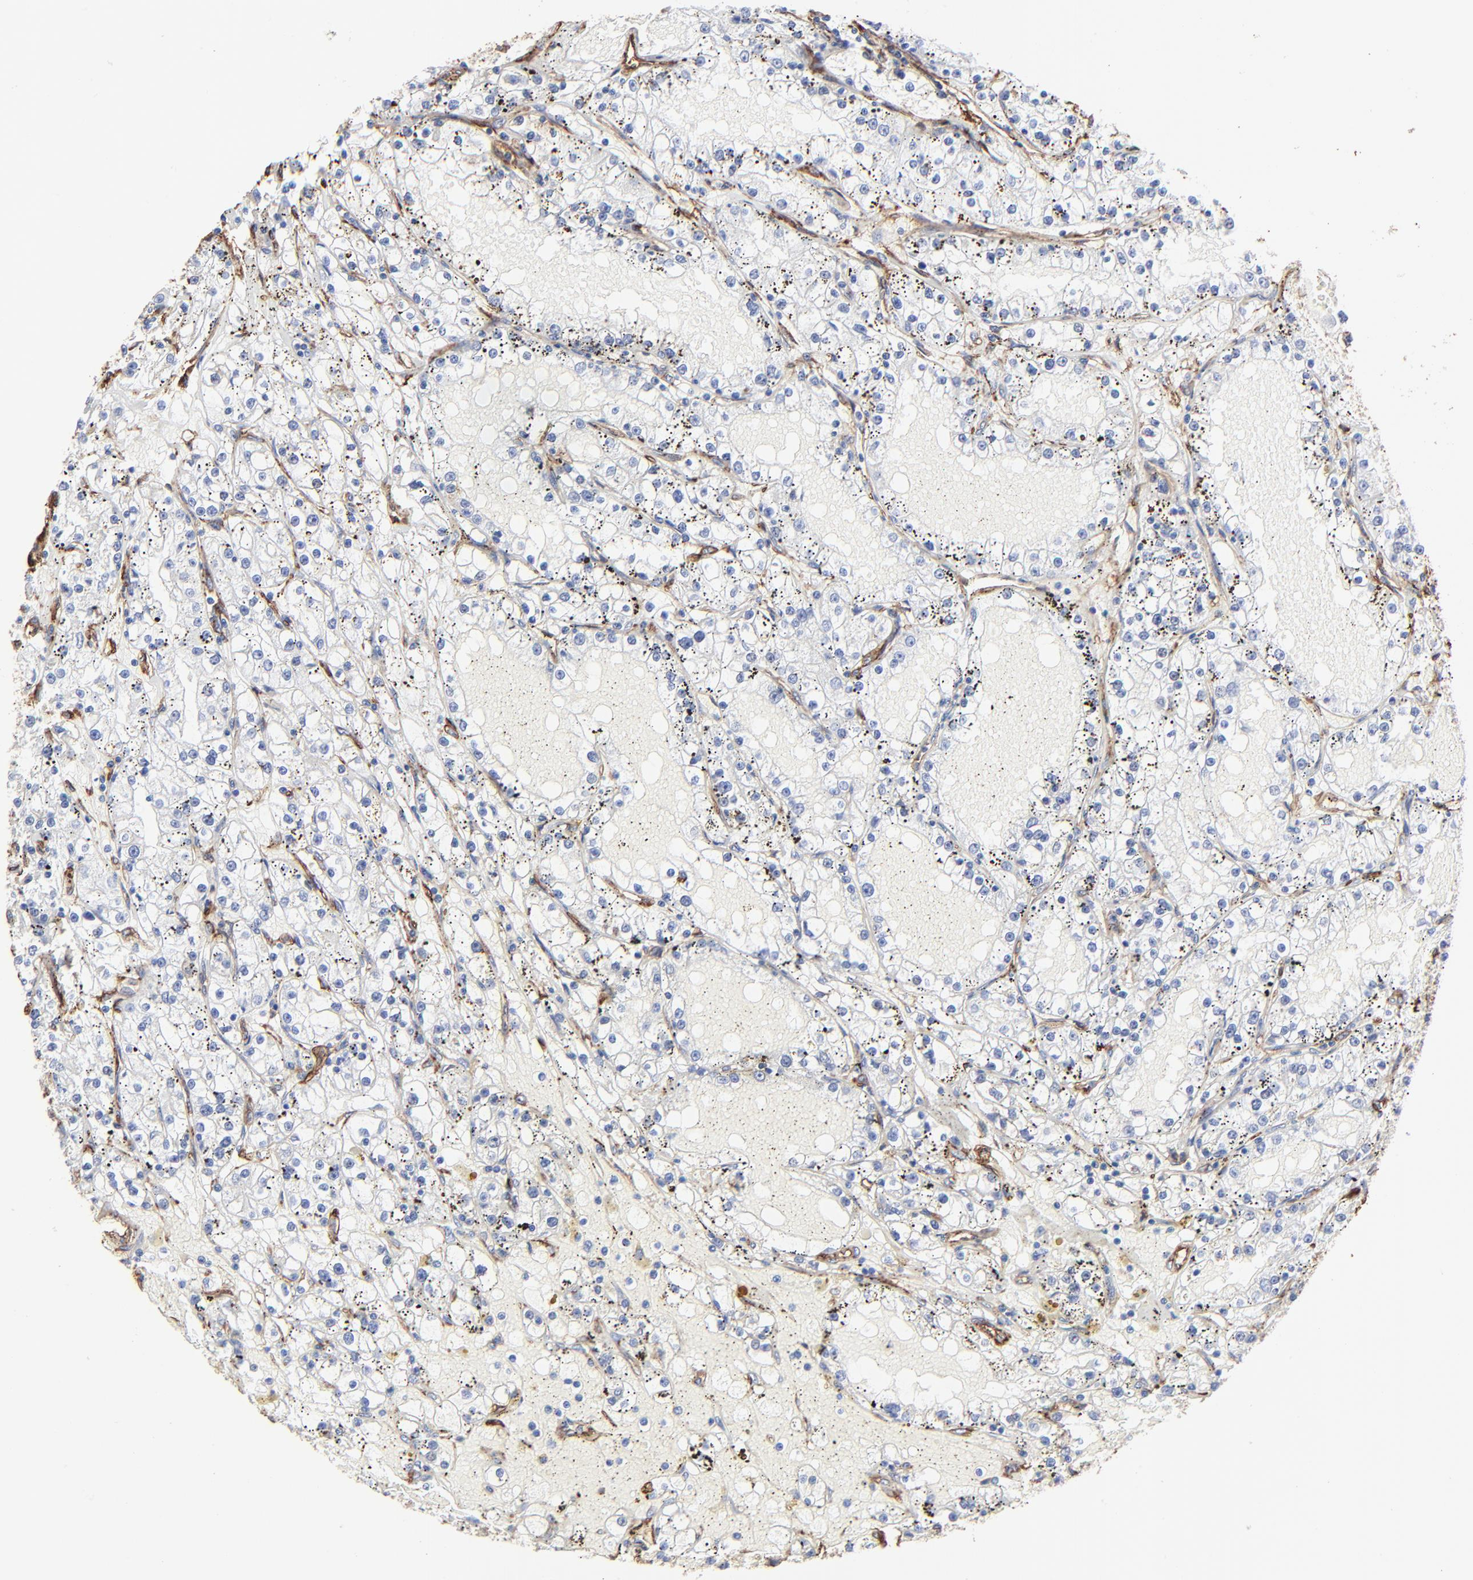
{"staining": {"intensity": "negative", "quantity": "none", "location": "none"}, "tissue": "renal cancer", "cell_type": "Tumor cells", "image_type": "cancer", "snomed": [{"axis": "morphology", "description": "Adenocarcinoma, NOS"}, {"axis": "topography", "description": "Kidney"}], "caption": "Tumor cells are negative for brown protein staining in renal adenocarcinoma.", "gene": "CAV1", "patient": {"sex": "male", "age": 56}}